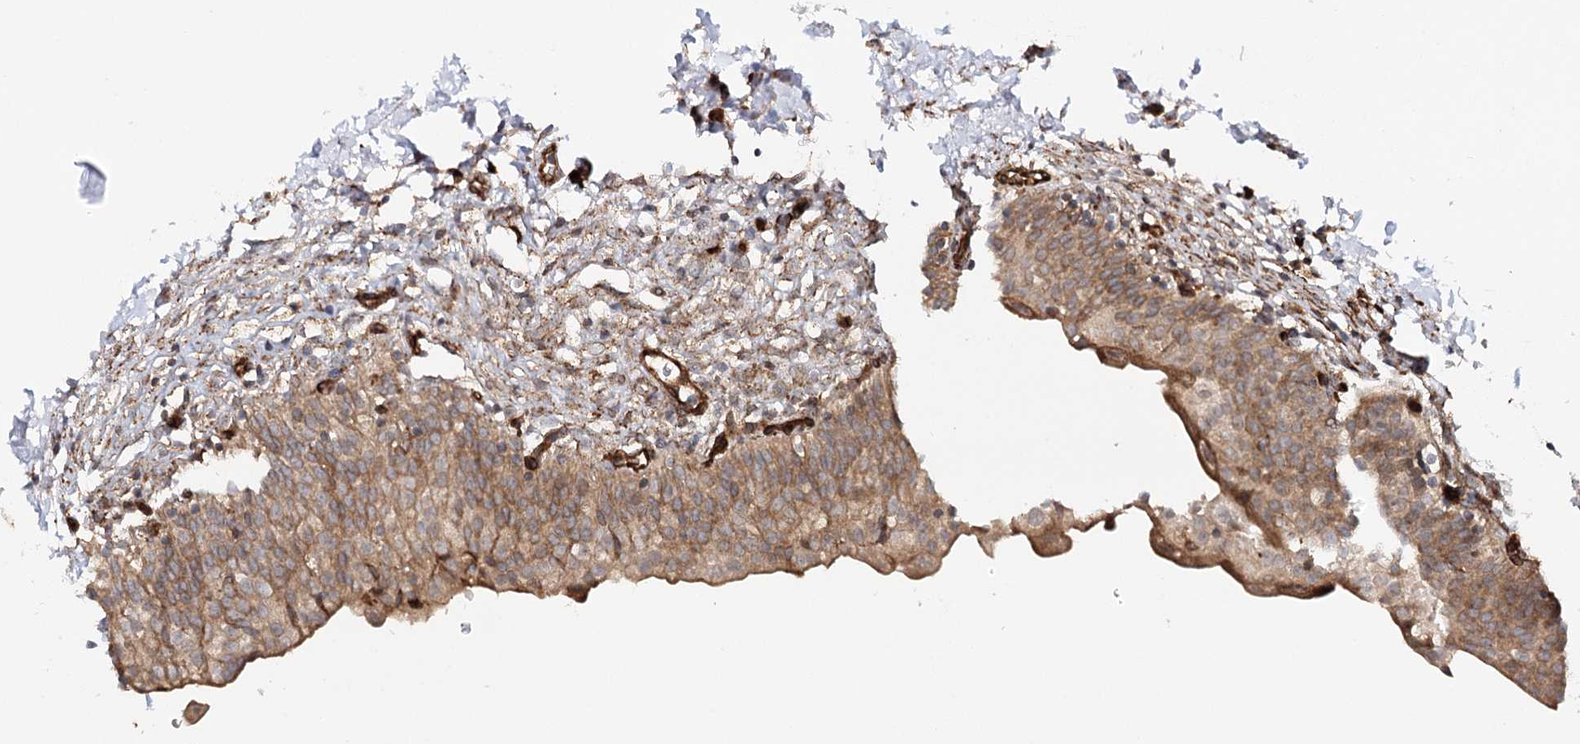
{"staining": {"intensity": "moderate", "quantity": ">75%", "location": "cytoplasmic/membranous"}, "tissue": "urinary bladder", "cell_type": "Urothelial cells", "image_type": "normal", "snomed": [{"axis": "morphology", "description": "Normal tissue, NOS"}, {"axis": "topography", "description": "Urinary bladder"}], "caption": "Immunohistochemistry of normal human urinary bladder displays medium levels of moderate cytoplasmic/membranous positivity in about >75% of urothelial cells. (DAB IHC with brightfield microscopy, high magnification).", "gene": "MKNK1", "patient": {"sex": "male", "age": 55}}